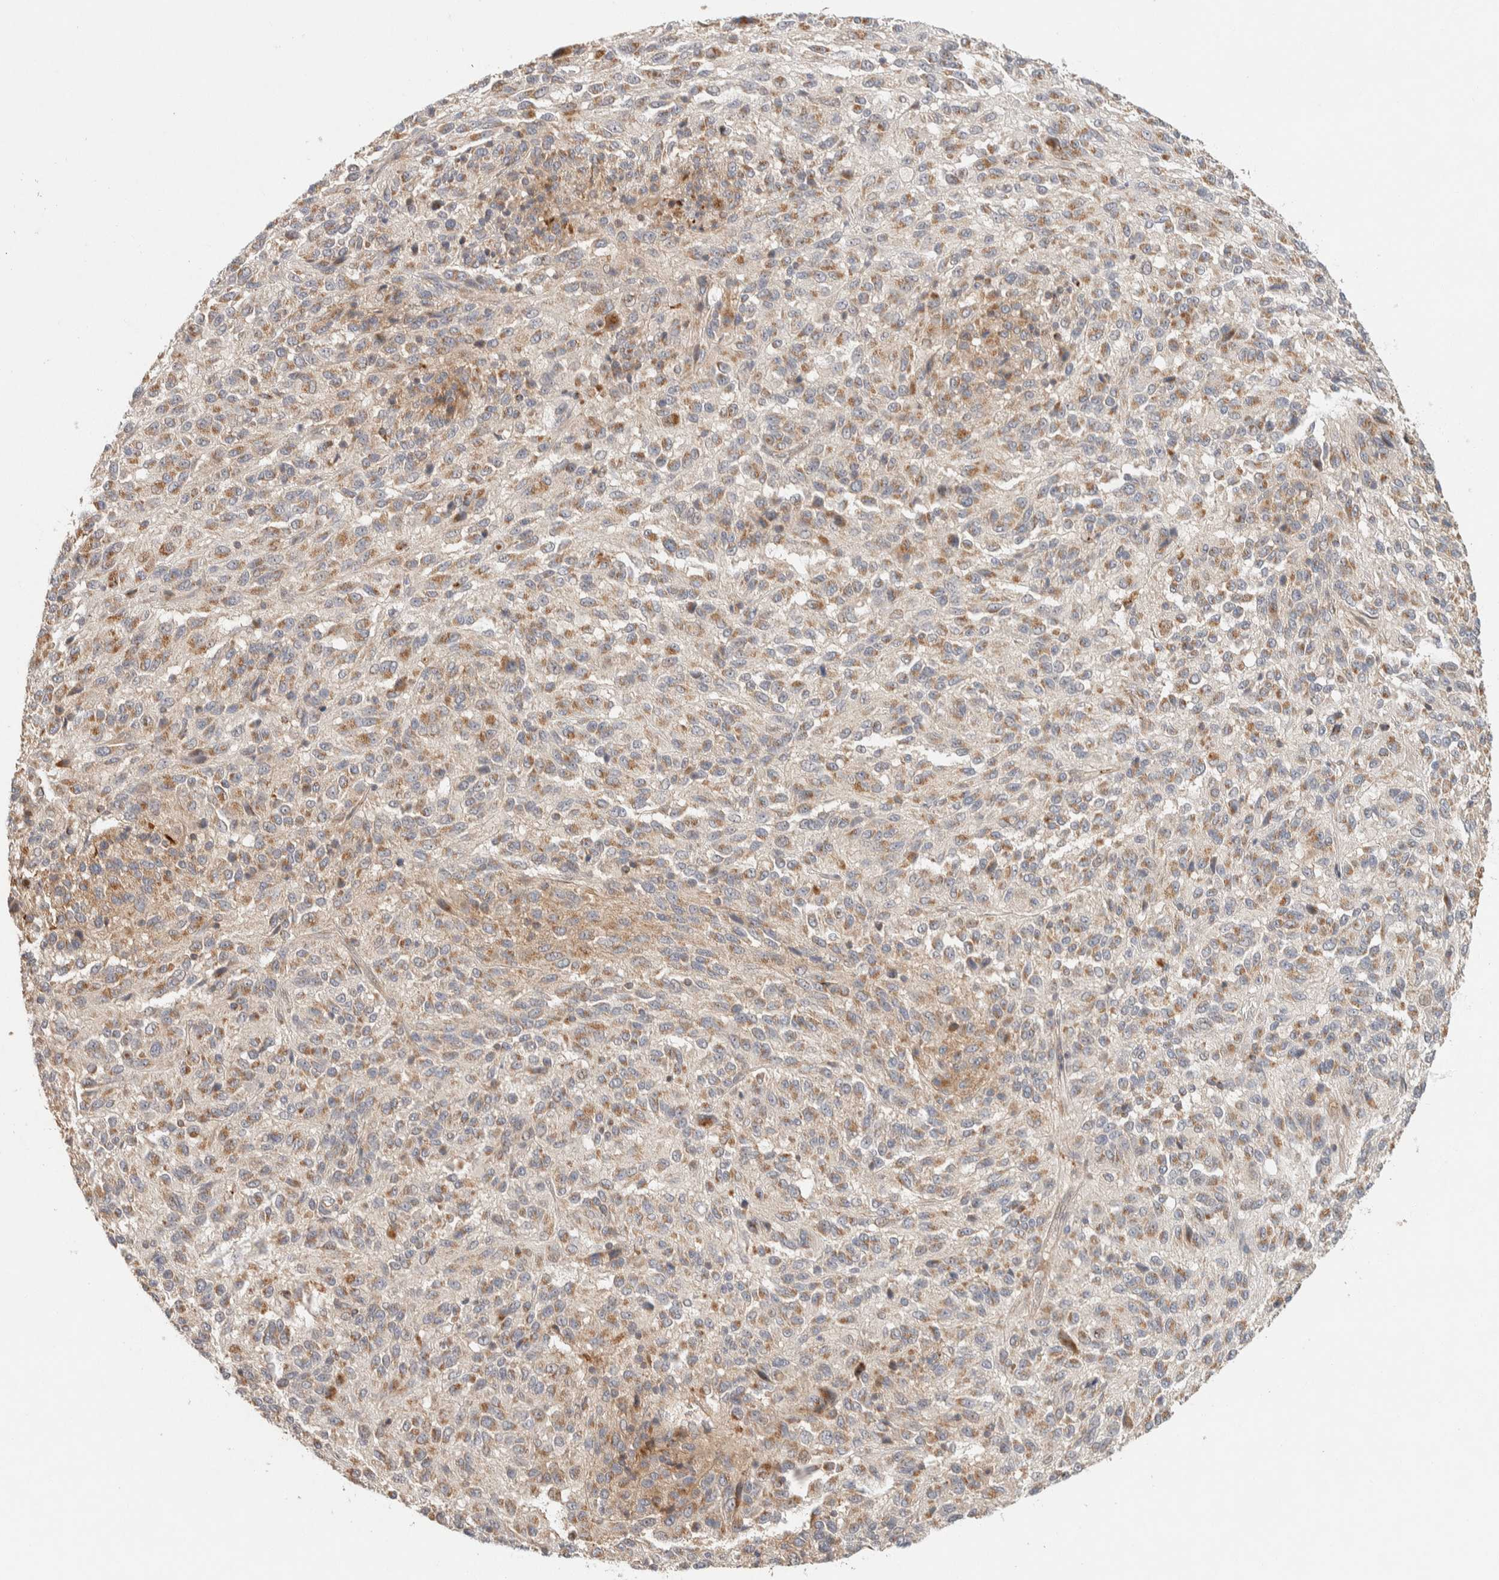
{"staining": {"intensity": "moderate", "quantity": ">75%", "location": "cytoplasmic/membranous"}, "tissue": "melanoma", "cell_type": "Tumor cells", "image_type": "cancer", "snomed": [{"axis": "morphology", "description": "Malignant melanoma, Metastatic site"}, {"axis": "topography", "description": "Lung"}], "caption": "Immunohistochemistry (IHC) (DAB (3,3'-diaminobenzidine)) staining of melanoma reveals moderate cytoplasmic/membranous protein expression in about >75% of tumor cells.", "gene": "KIF9", "patient": {"sex": "male", "age": 64}}